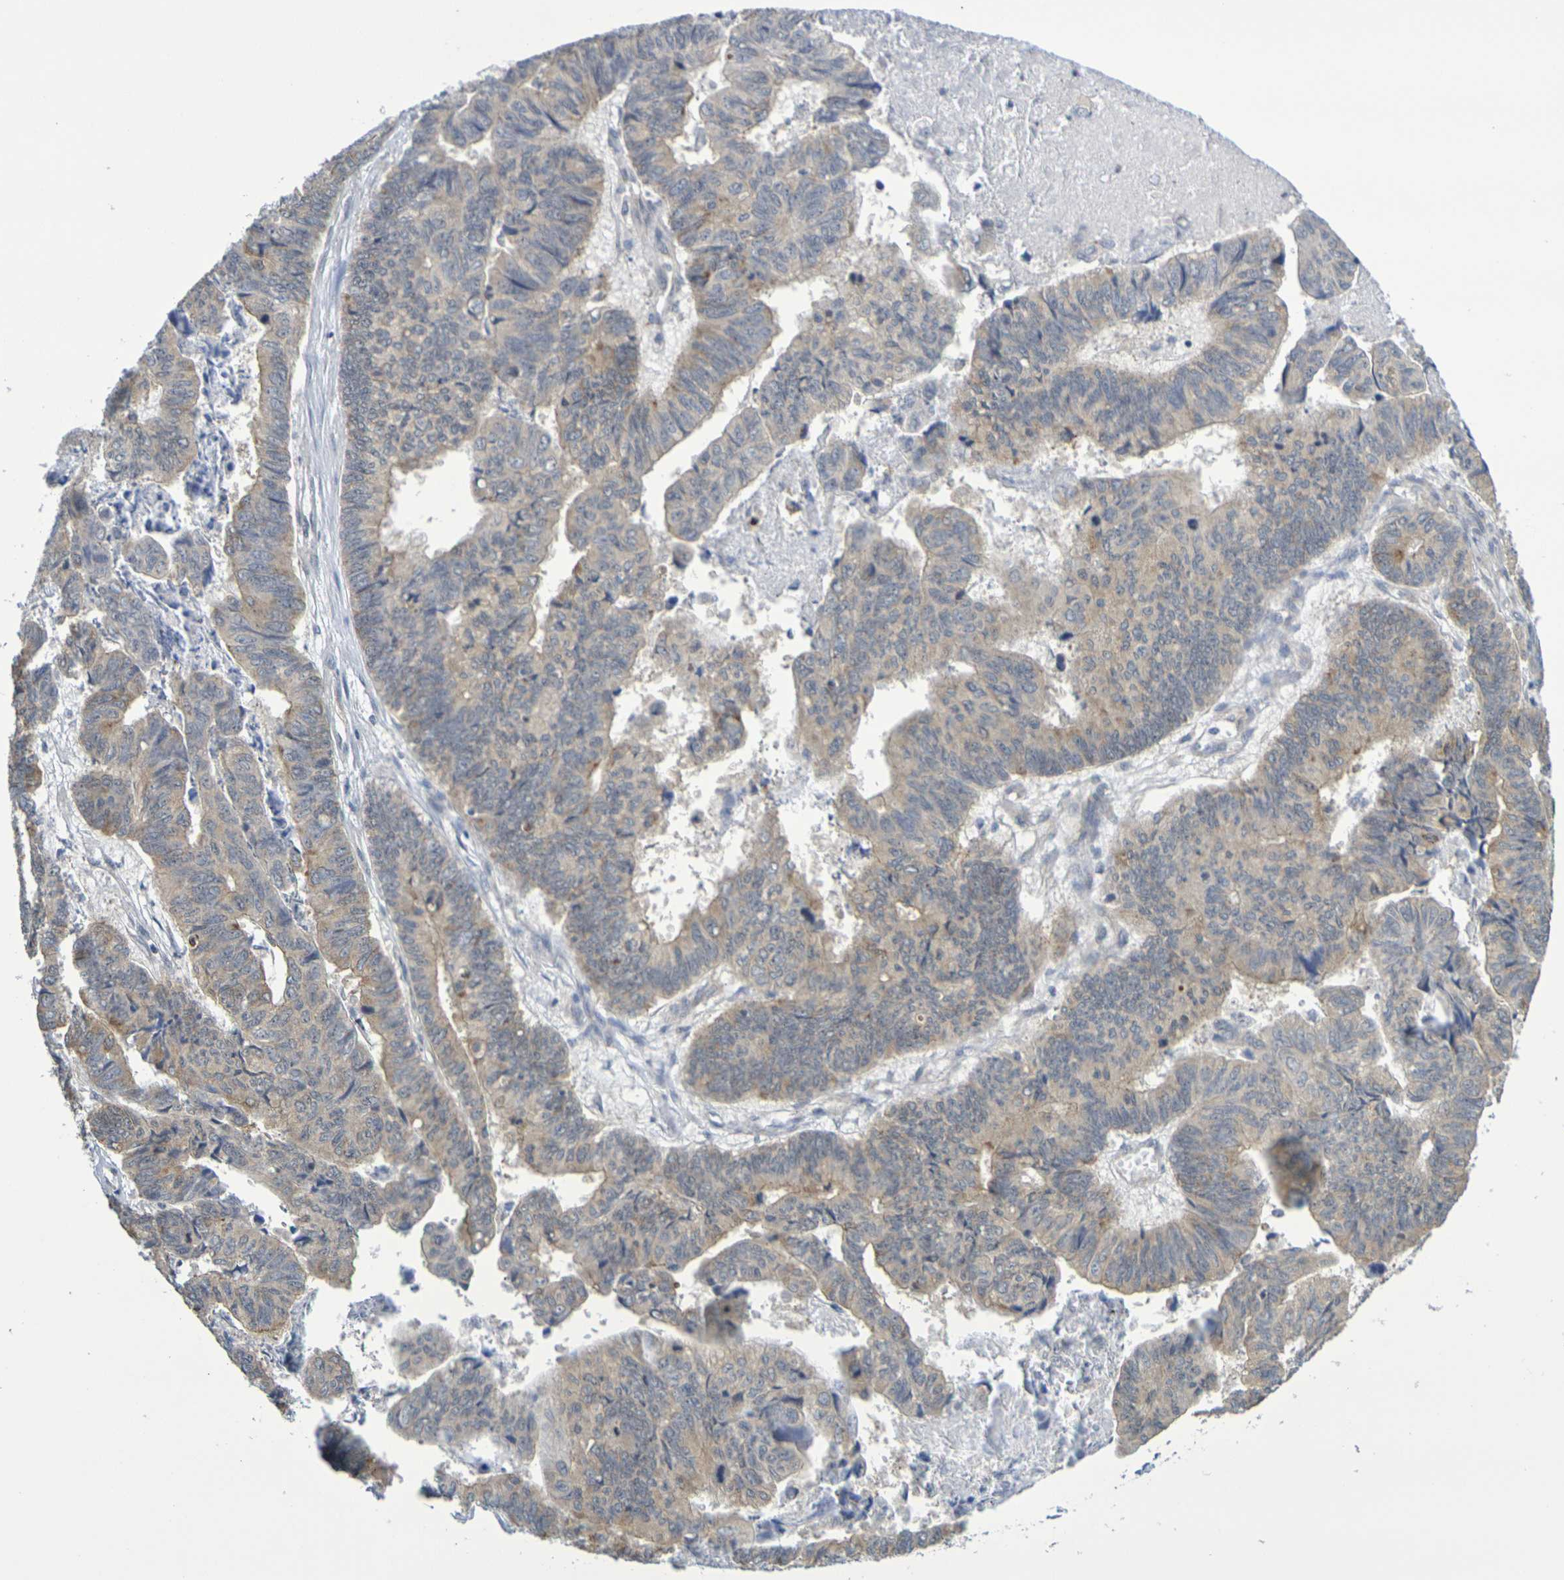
{"staining": {"intensity": "weak", "quantity": ">75%", "location": "cytoplasmic/membranous"}, "tissue": "stomach cancer", "cell_type": "Tumor cells", "image_type": "cancer", "snomed": [{"axis": "morphology", "description": "Adenocarcinoma, NOS"}, {"axis": "topography", "description": "Stomach, lower"}], "caption": "Immunohistochemistry (IHC) image of neoplastic tissue: adenocarcinoma (stomach) stained using IHC demonstrates low levels of weak protein expression localized specifically in the cytoplasmic/membranous of tumor cells, appearing as a cytoplasmic/membranous brown color.", "gene": "CHRNB1", "patient": {"sex": "male", "age": 77}}